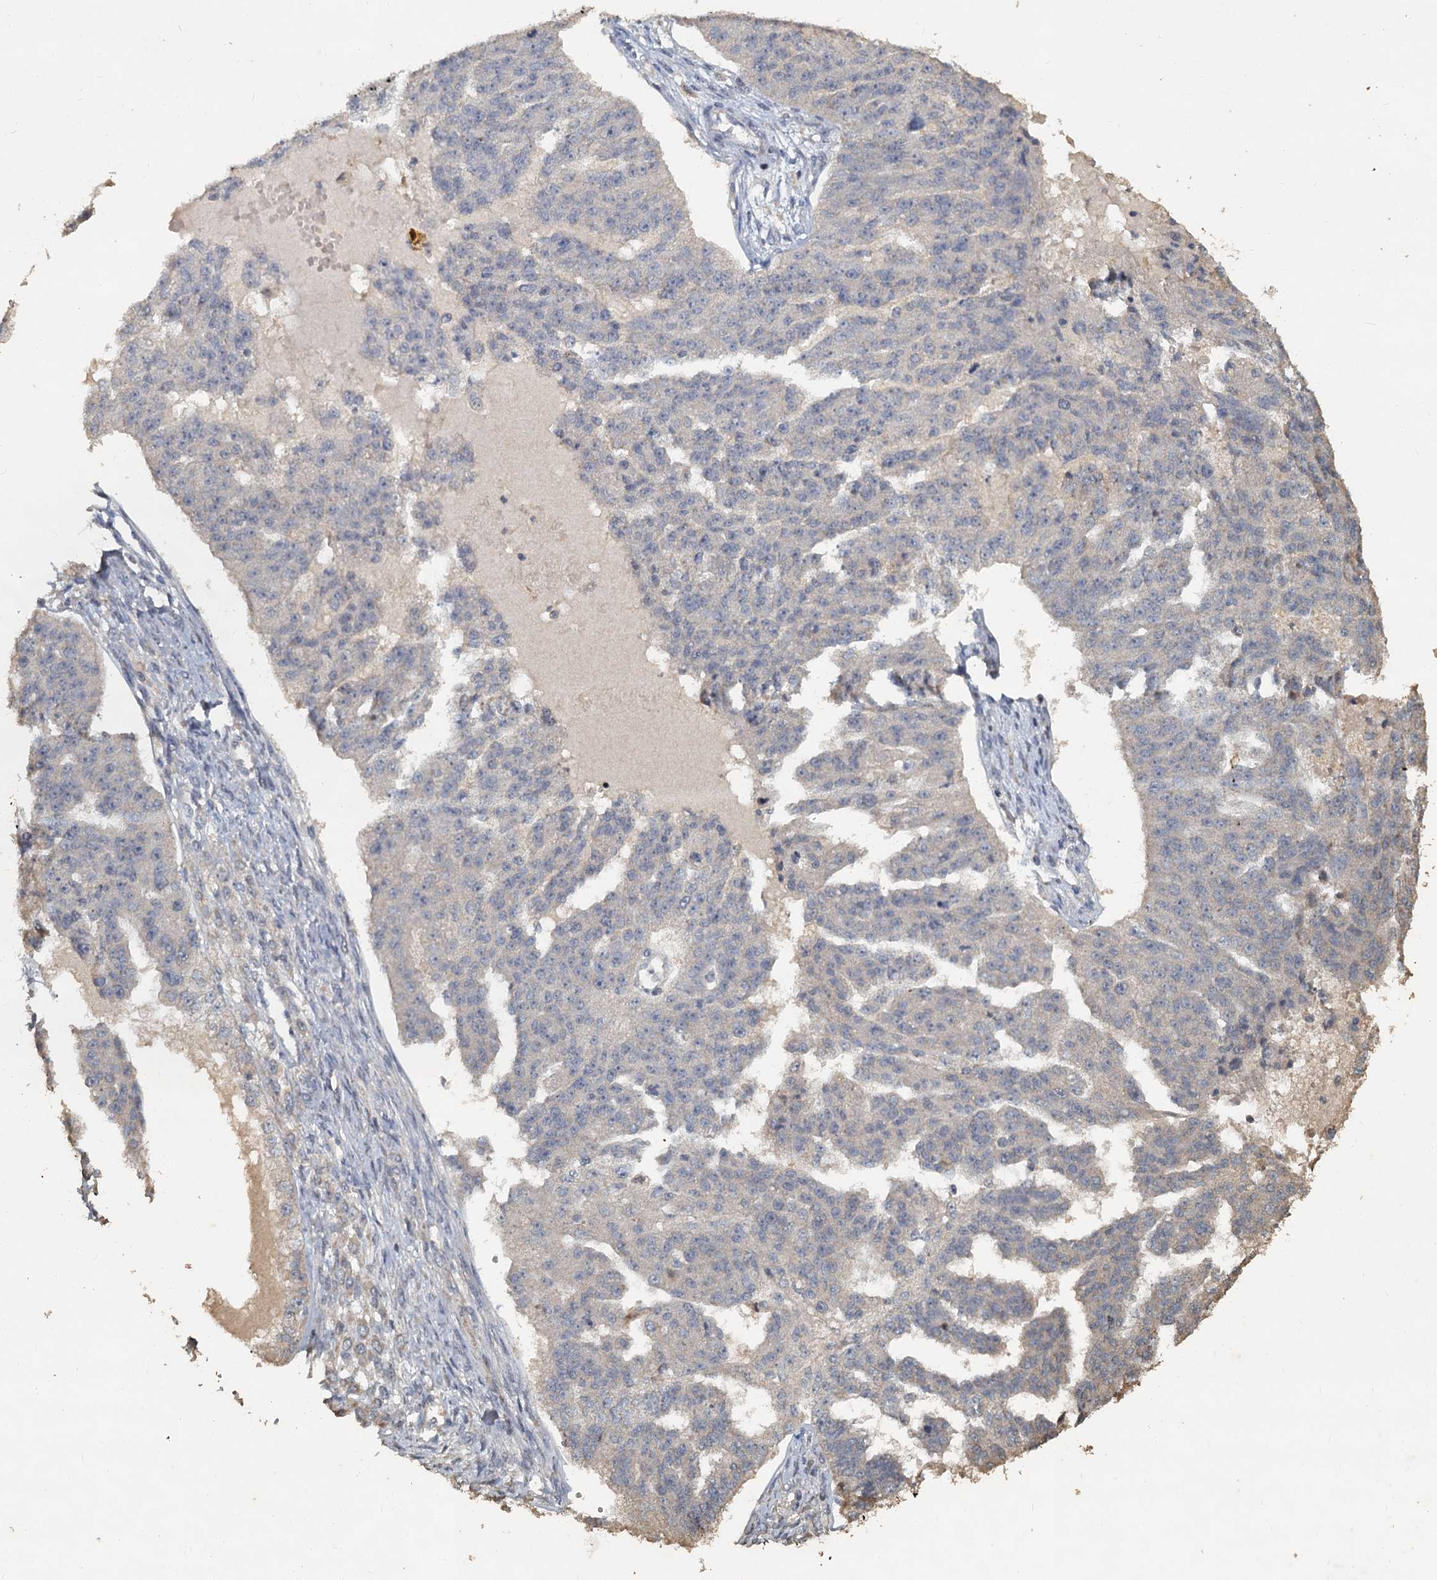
{"staining": {"intensity": "negative", "quantity": "none", "location": "none"}, "tissue": "ovarian cancer", "cell_type": "Tumor cells", "image_type": "cancer", "snomed": [{"axis": "morphology", "description": "Cystadenocarcinoma, serous, NOS"}, {"axis": "topography", "description": "Ovary"}], "caption": "An image of human ovarian cancer (serous cystadenocarcinoma) is negative for staining in tumor cells.", "gene": "CCDC61", "patient": {"sex": "female", "age": 58}}